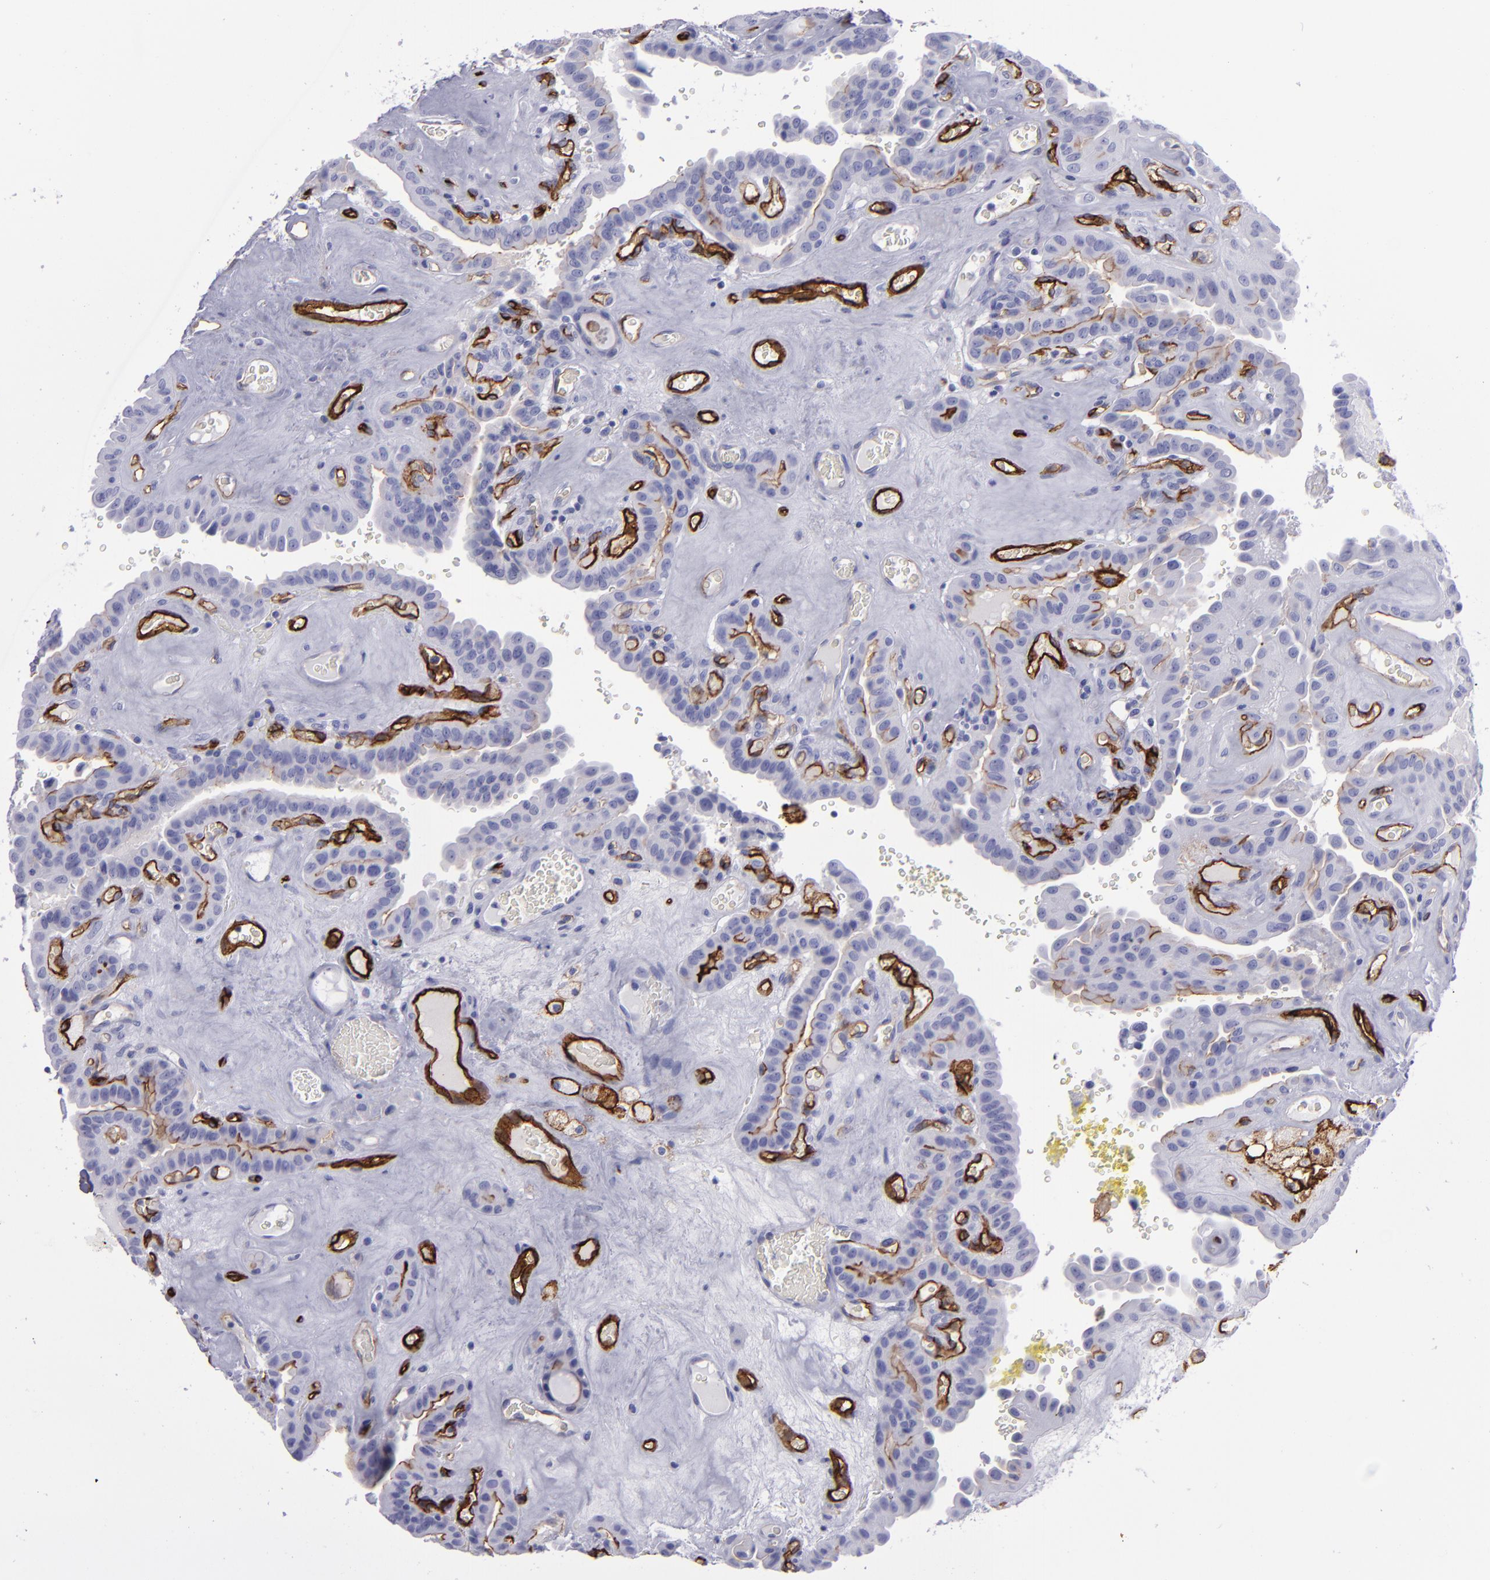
{"staining": {"intensity": "strong", "quantity": "<25%", "location": "cytoplasmic/membranous"}, "tissue": "thyroid cancer", "cell_type": "Tumor cells", "image_type": "cancer", "snomed": [{"axis": "morphology", "description": "Papillary adenocarcinoma, NOS"}, {"axis": "topography", "description": "Thyroid gland"}], "caption": "IHC image of thyroid cancer stained for a protein (brown), which reveals medium levels of strong cytoplasmic/membranous staining in approximately <25% of tumor cells.", "gene": "ACE", "patient": {"sex": "male", "age": 87}}